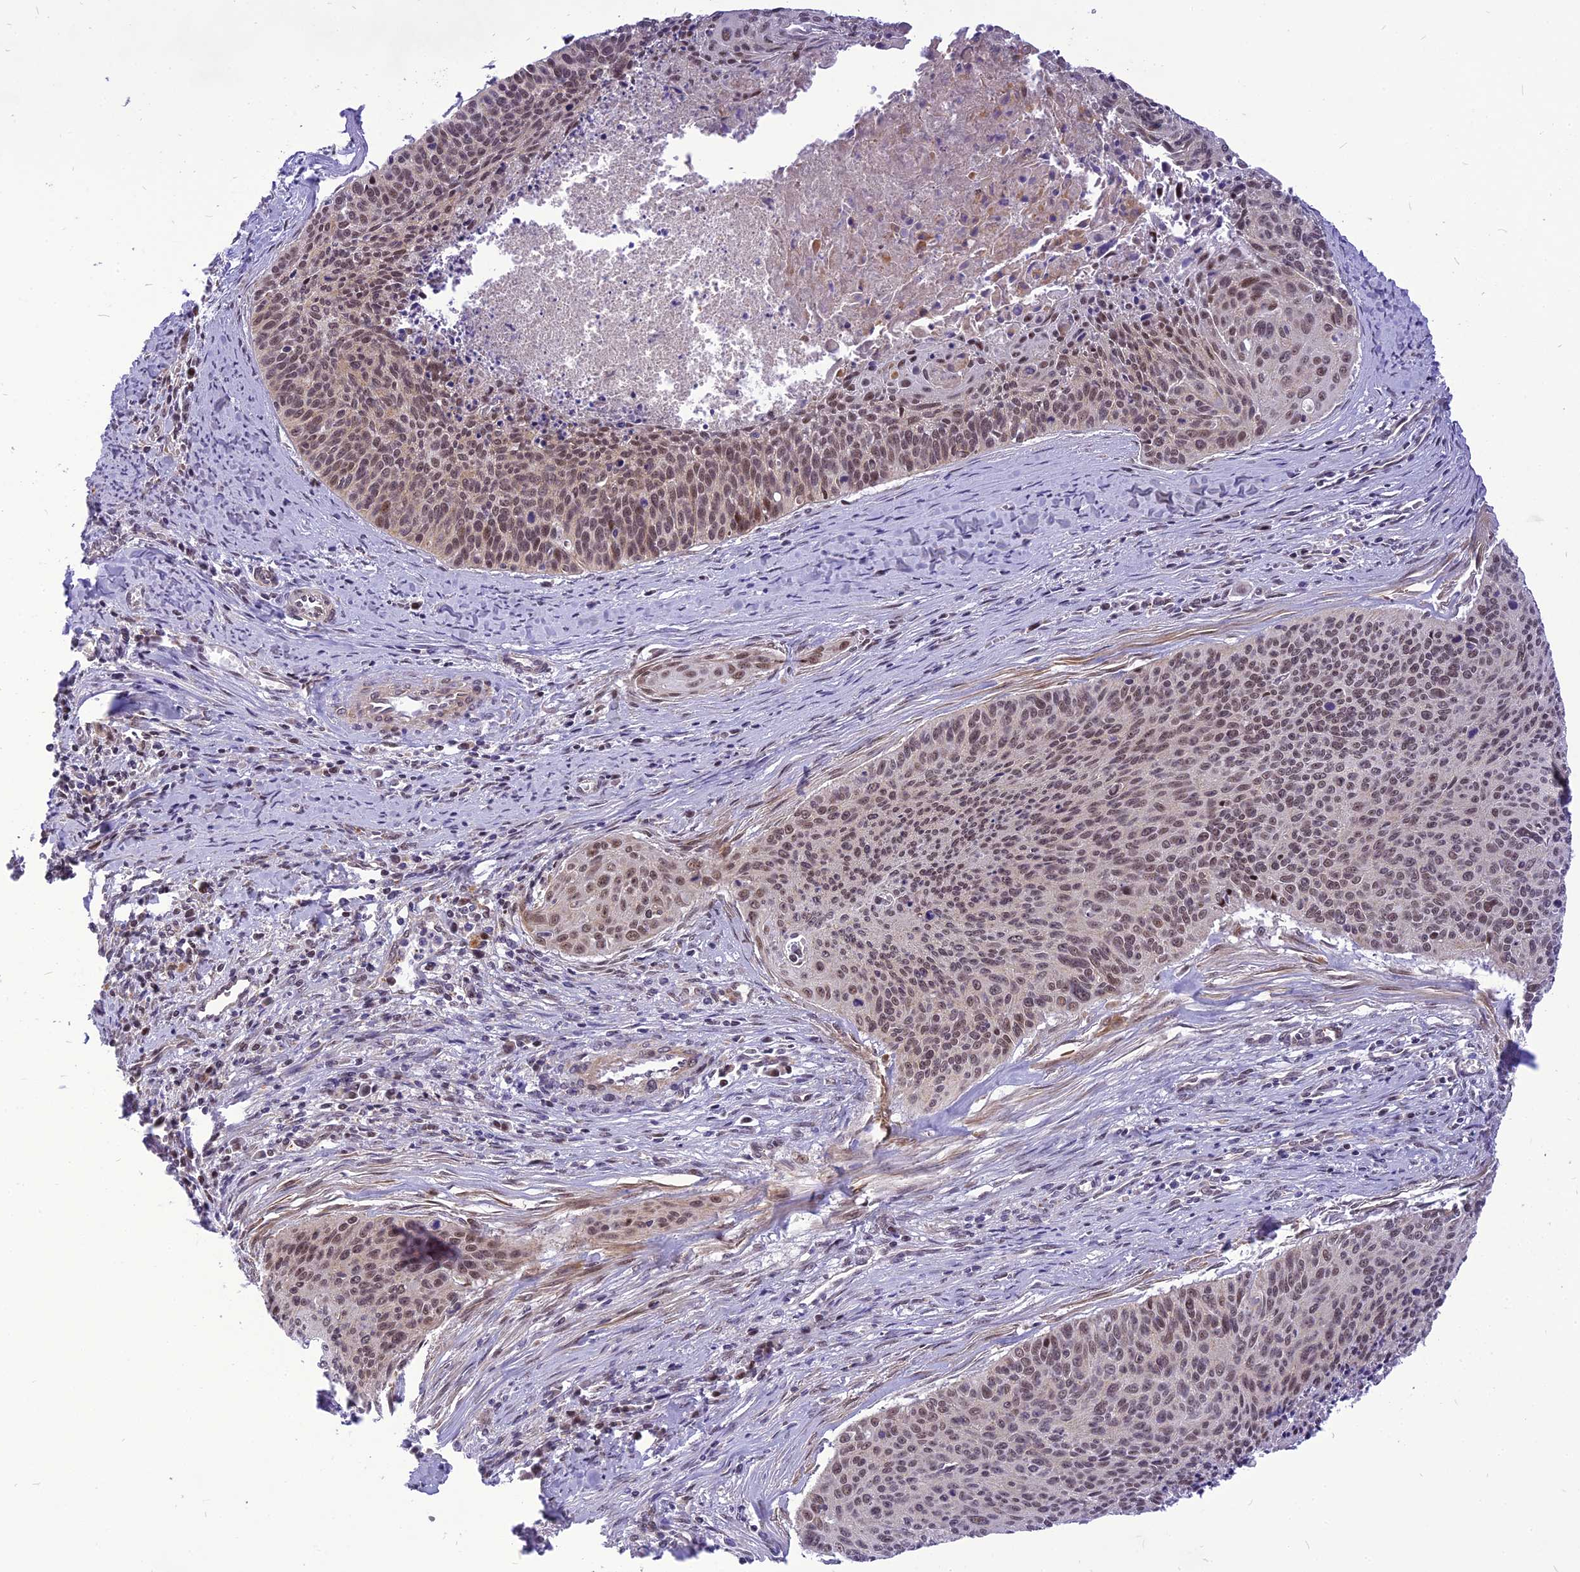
{"staining": {"intensity": "moderate", "quantity": "<25%", "location": "nuclear"}, "tissue": "cervical cancer", "cell_type": "Tumor cells", "image_type": "cancer", "snomed": [{"axis": "morphology", "description": "Squamous cell carcinoma, NOS"}, {"axis": "topography", "description": "Cervix"}], "caption": "Cervical cancer tissue shows moderate nuclear staining in approximately <25% of tumor cells, visualized by immunohistochemistry. (DAB (3,3'-diaminobenzidine) IHC, brown staining for protein, blue staining for nuclei).", "gene": "CMC1", "patient": {"sex": "female", "age": 55}}